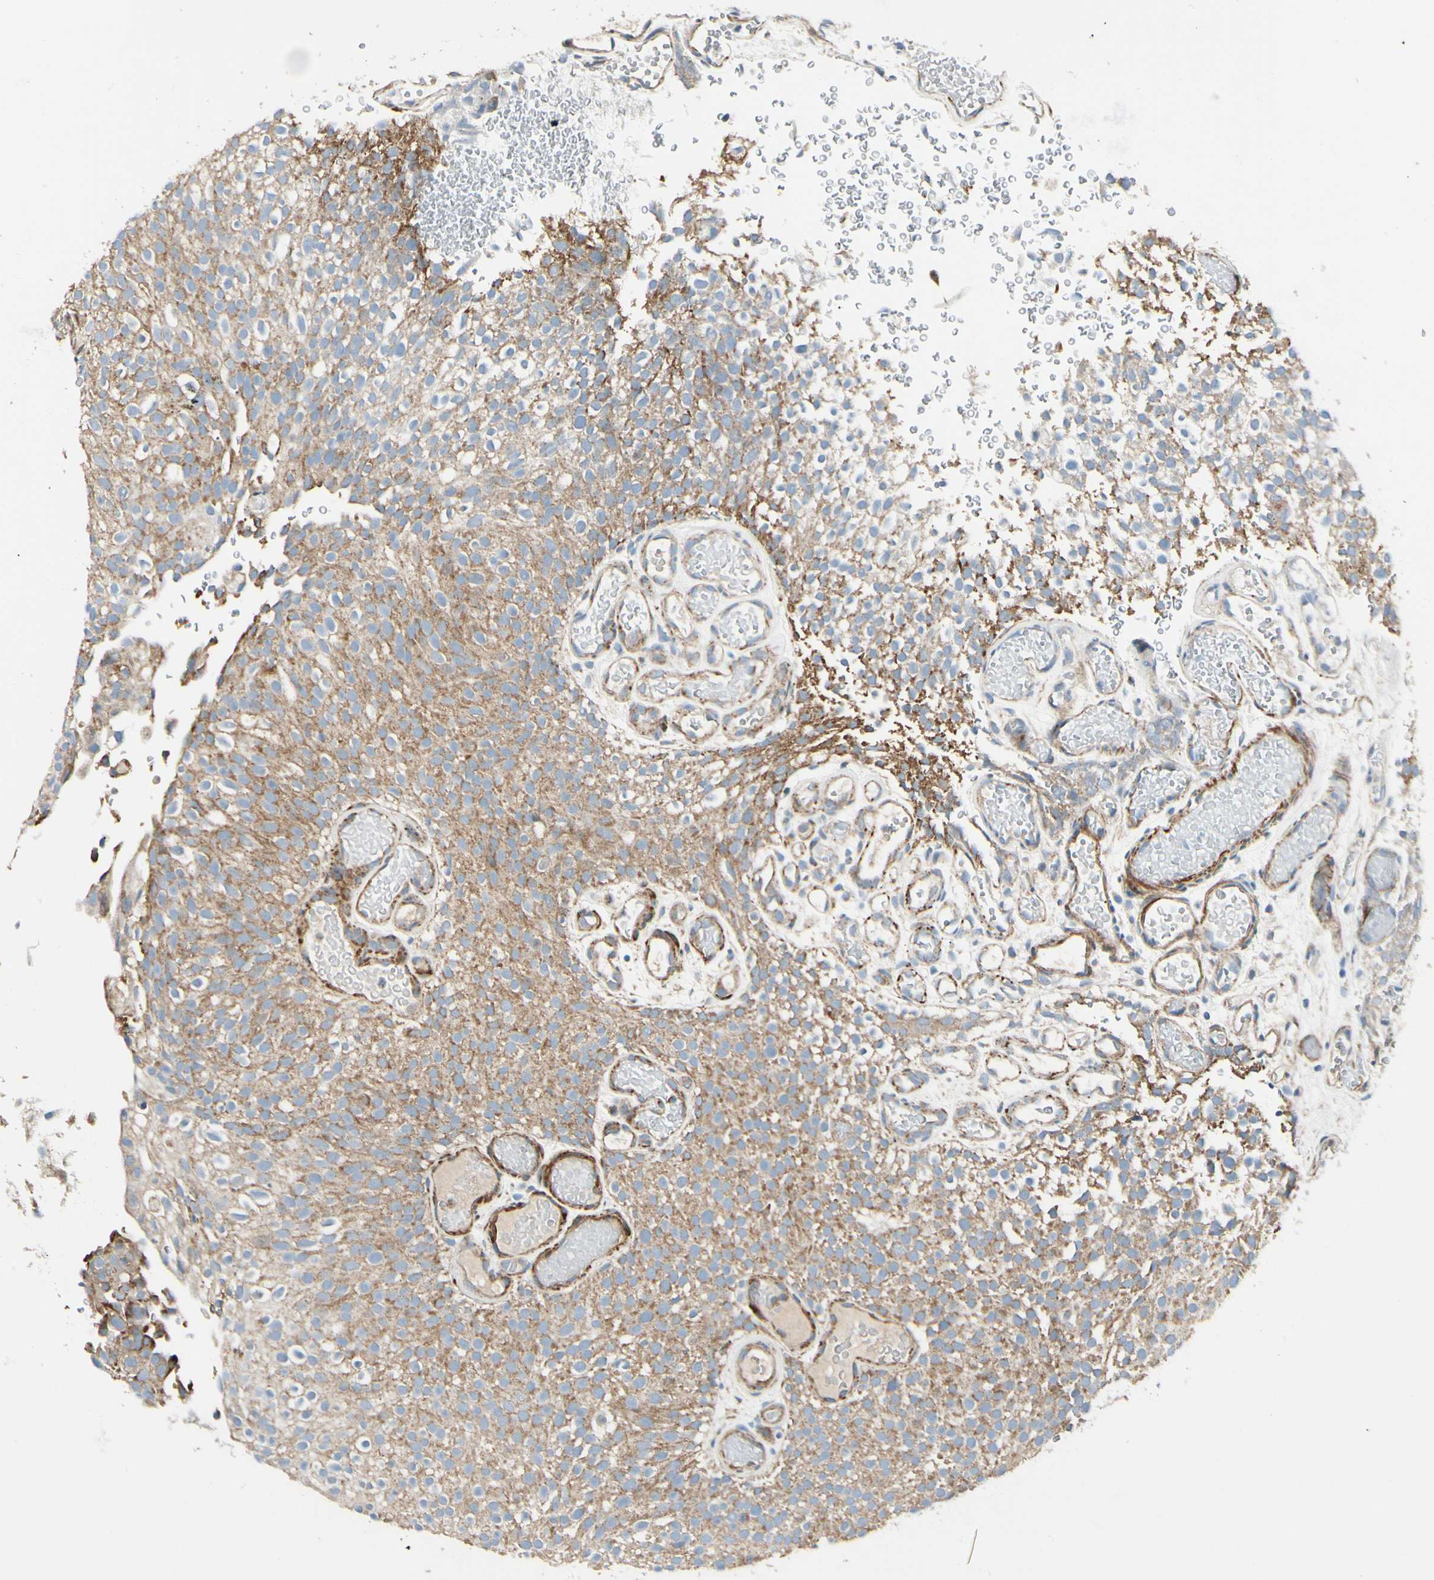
{"staining": {"intensity": "moderate", "quantity": ">75%", "location": "cytoplasmic/membranous"}, "tissue": "urothelial cancer", "cell_type": "Tumor cells", "image_type": "cancer", "snomed": [{"axis": "morphology", "description": "Urothelial carcinoma, Low grade"}, {"axis": "topography", "description": "Urinary bladder"}], "caption": "A photomicrograph showing moderate cytoplasmic/membranous positivity in approximately >75% of tumor cells in low-grade urothelial carcinoma, as visualized by brown immunohistochemical staining.", "gene": "MRPL9", "patient": {"sex": "male", "age": 78}}